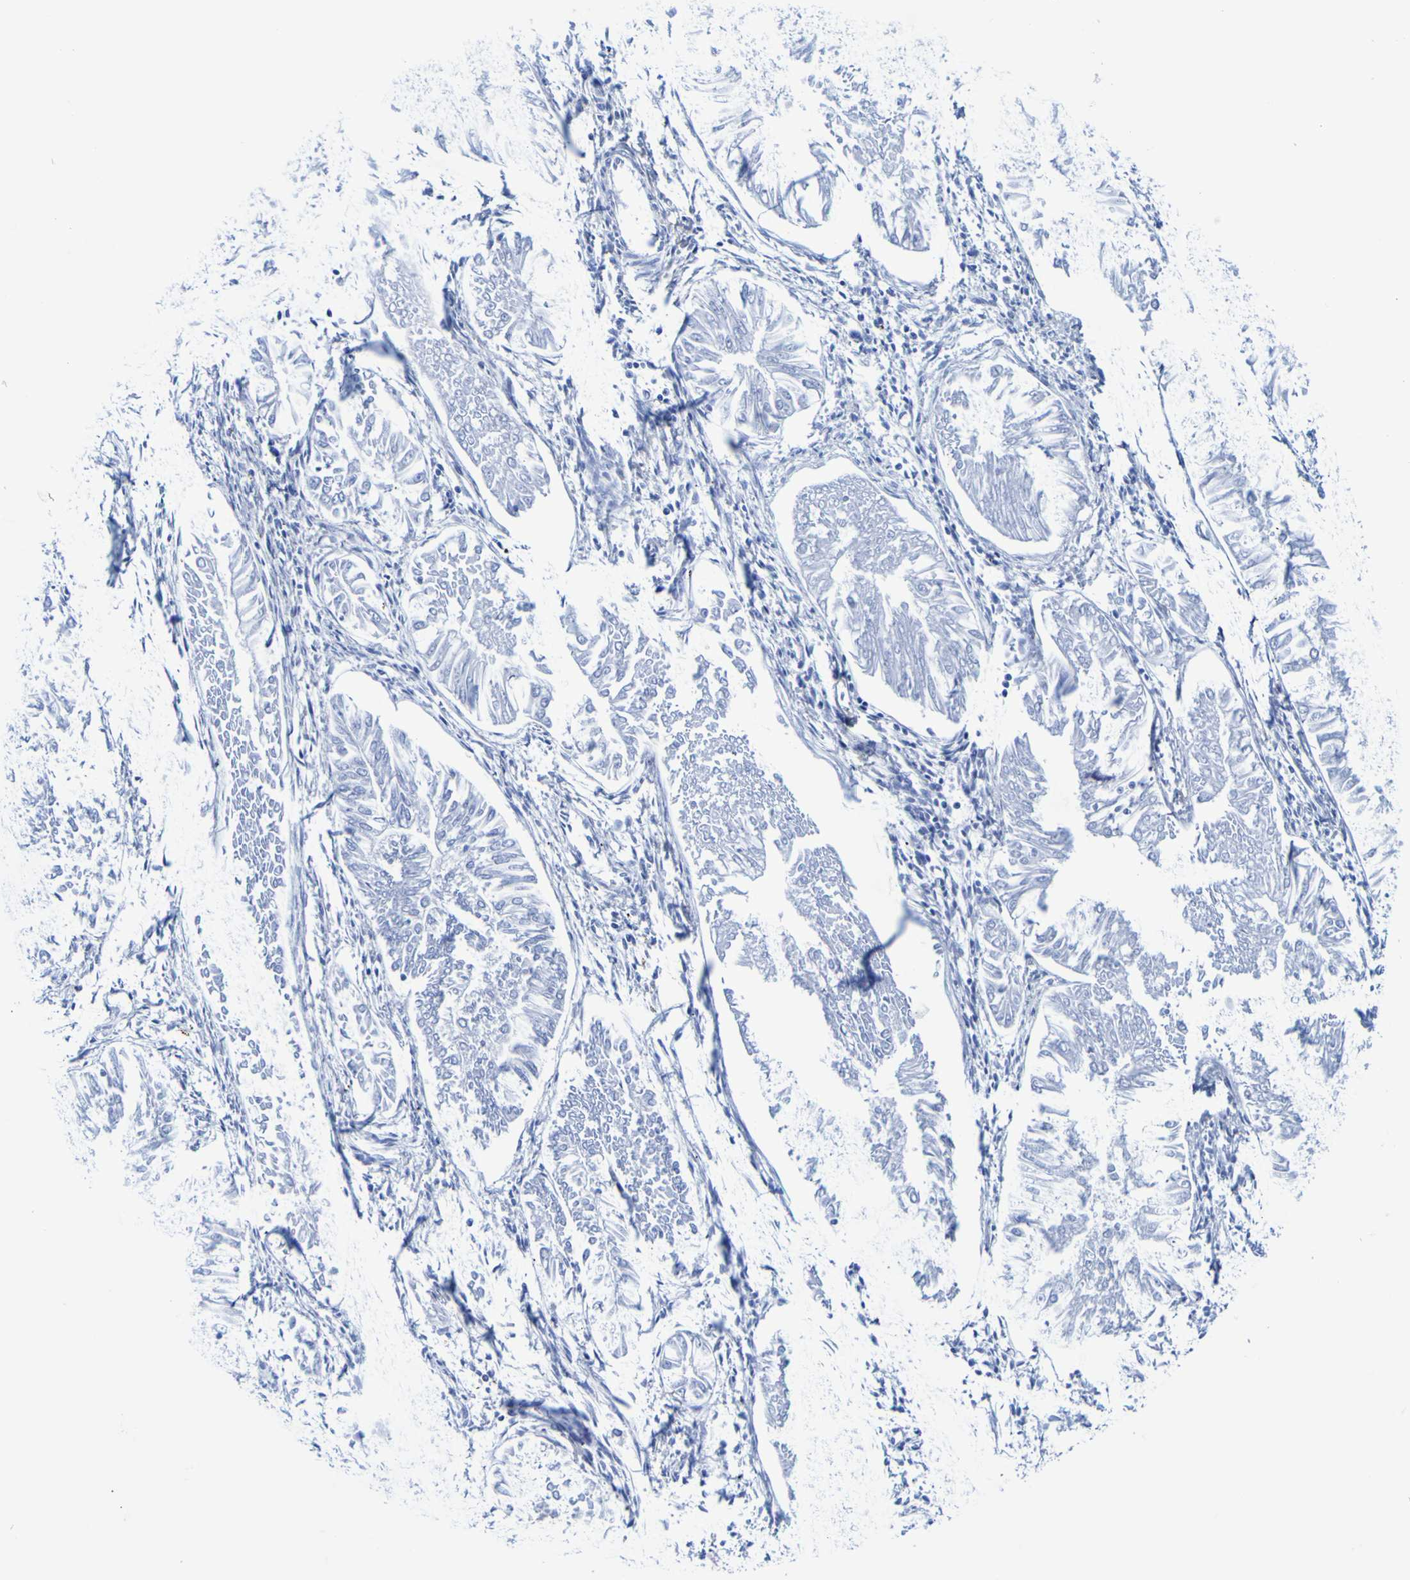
{"staining": {"intensity": "negative", "quantity": "none", "location": "none"}, "tissue": "endometrial cancer", "cell_type": "Tumor cells", "image_type": "cancer", "snomed": [{"axis": "morphology", "description": "Adenocarcinoma, NOS"}, {"axis": "topography", "description": "Endometrium"}], "caption": "This is an IHC micrograph of human endometrial adenocarcinoma. There is no positivity in tumor cells.", "gene": "DPEP1", "patient": {"sex": "female", "age": 53}}